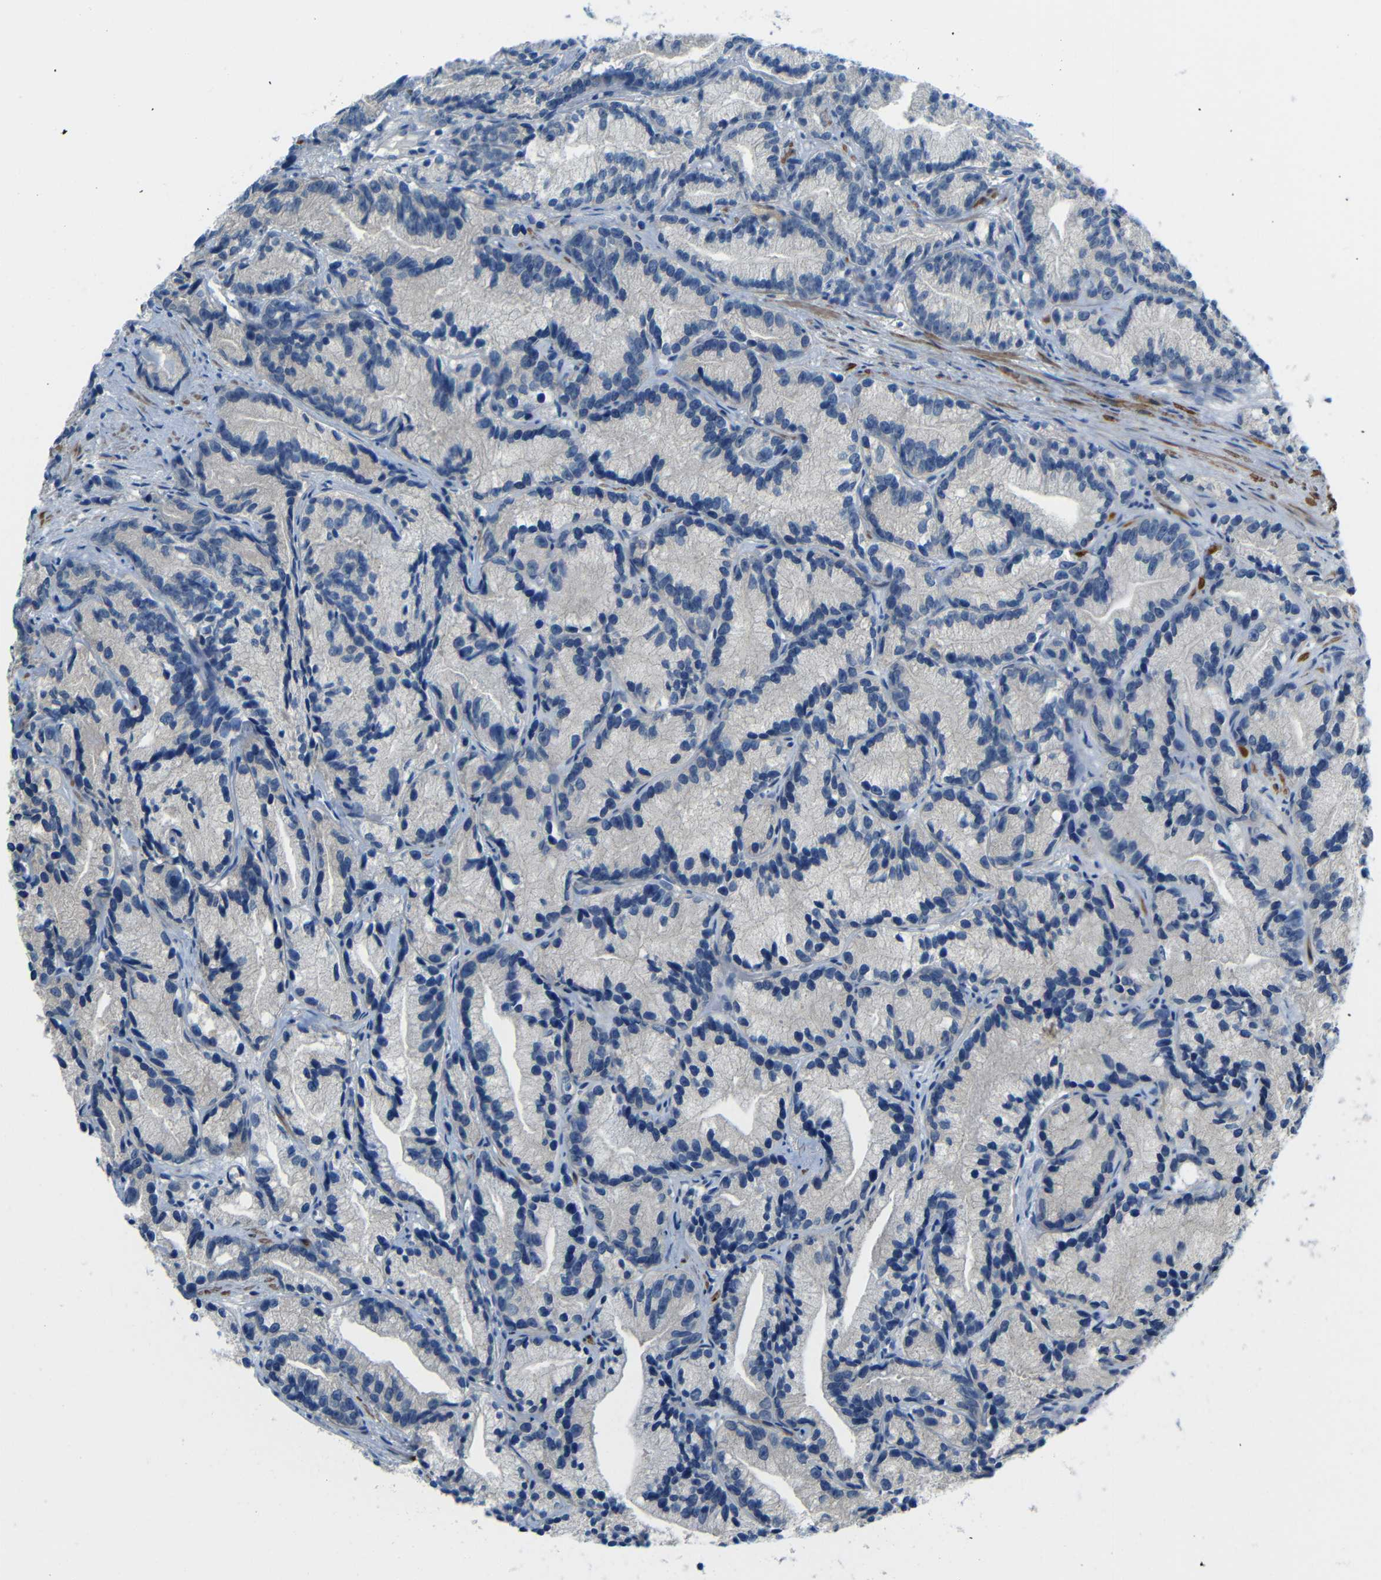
{"staining": {"intensity": "negative", "quantity": "none", "location": "none"}, "tissue": "prostate cancer", "cell_type": "Tumor cells", "image_type": "cancer", "snomed": [{"axis": "morphology", "description": "Adenocarcinoma, Low grade"}, {"axis": "topography", "description": "Prostate"}], "caption": "Adenocarcinoma (low-grade) (prostate) was stained to show a protein in brown. There is no significant staining in tumor cells.", "gene": "NEGR1", "patient": {"sex": "male", "age": 89}}